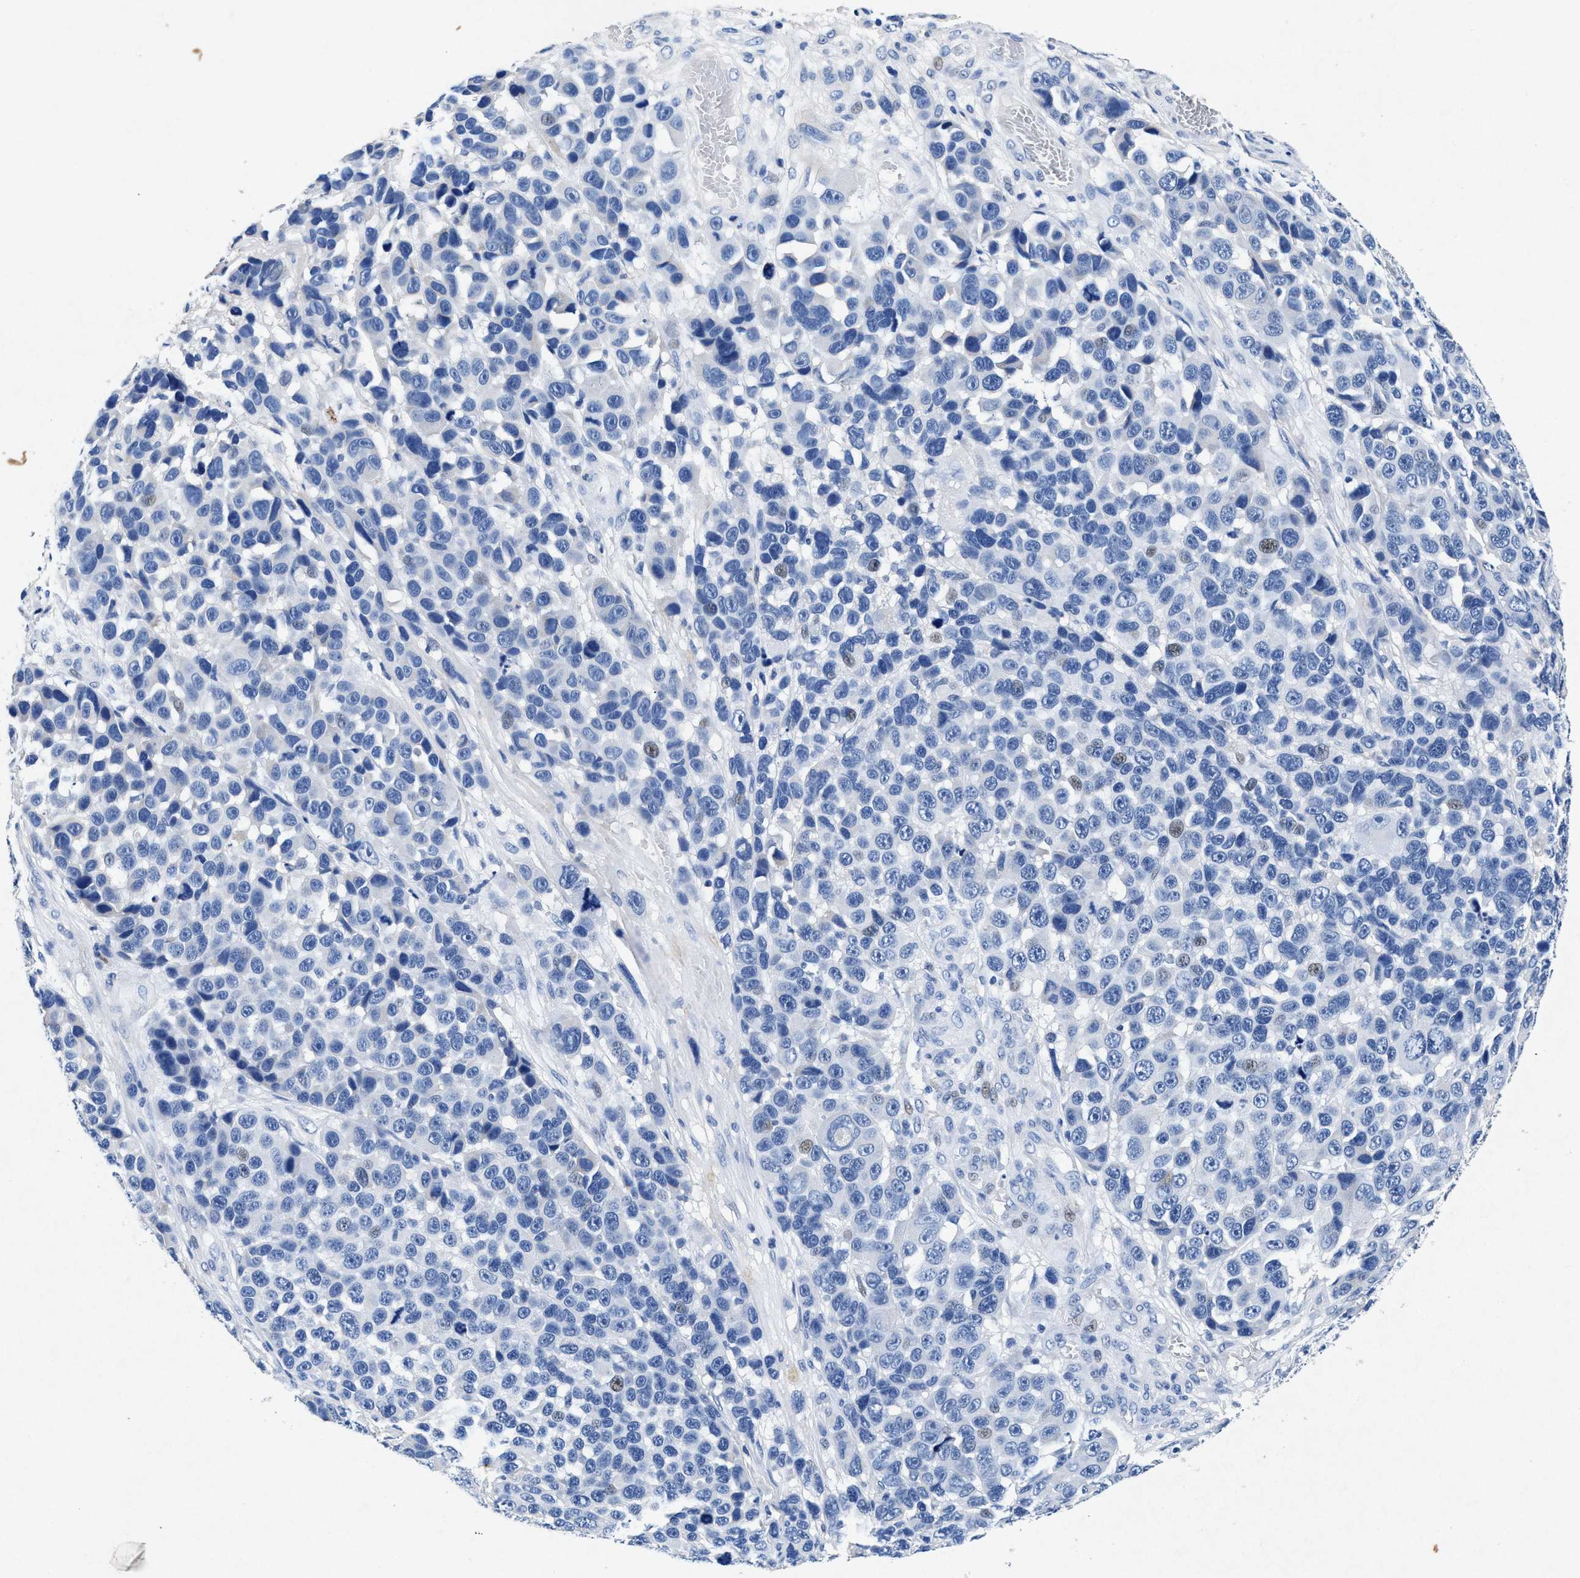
{"staining": {"intensity": "weak", "quantity": "<25%", "location": "nuclear"}, "tissue": "melanoma", "cell_type": "Tumor cells", "image_type": "cancer", "snomed": [{"axis": "morphology", "description": "Malignant melanoma, NOS"}, {"axis": "topography", "description": "Skin"}], "caption": "DAB immunohistochemical staining of melanoma shows no significant expression in tumor cells.", "gene": "MAP6", "patient": {"sex": "male", "age": 53}}